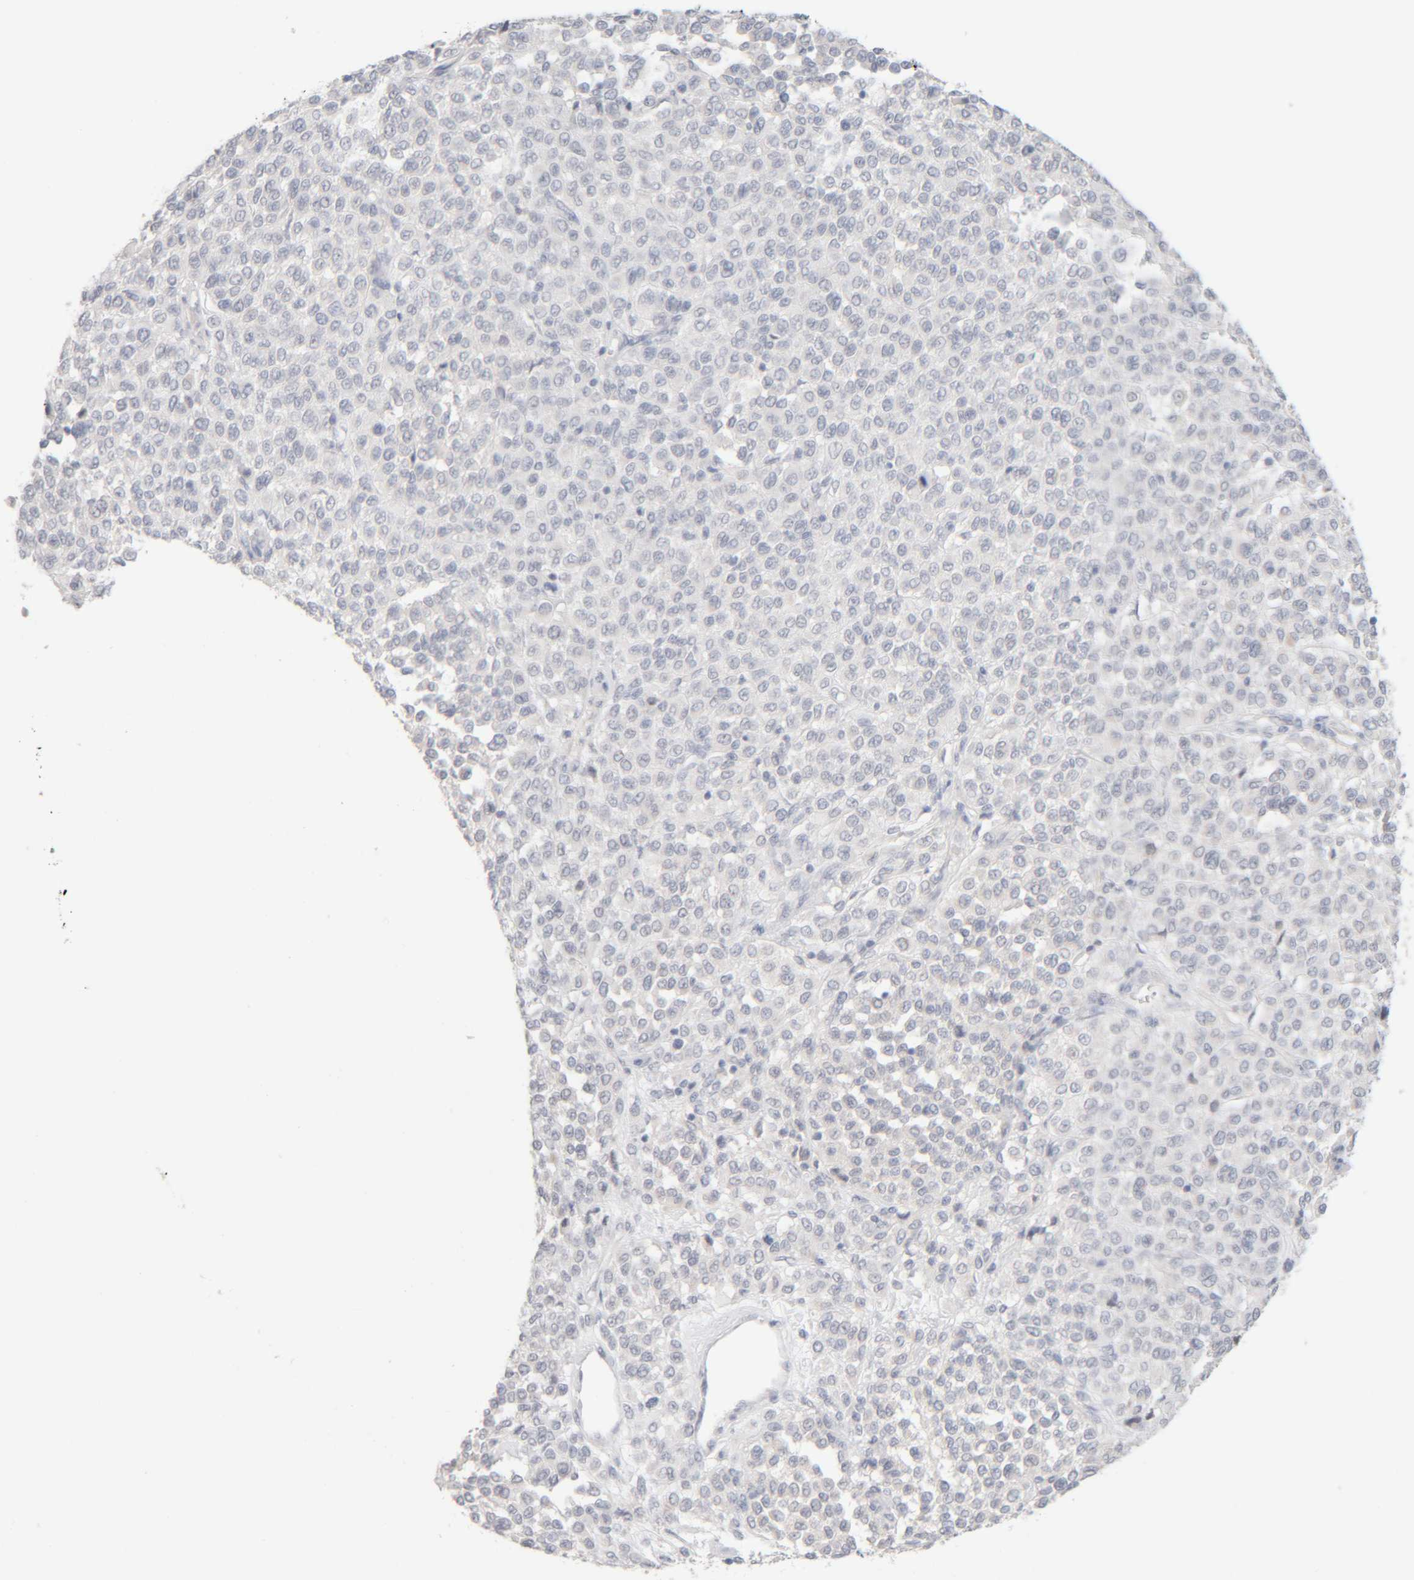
{"staining": {"intensity": "negative", "quantity": "none", "location": "none"}, "tissue": "melanoma", "cell_type": "Tumor cells", "image_type": "cancer", "snomed": [{"axis": "morphology", "description": "Malignant melanoma, Metastatic site"}, {"axis": "topography", "description": "Pancreas"}], "caption": "Tumor cells are negative for protein expression in human melanoma.", "gene": "RIDA", "patient": {"sex": "female", "age": 30}}